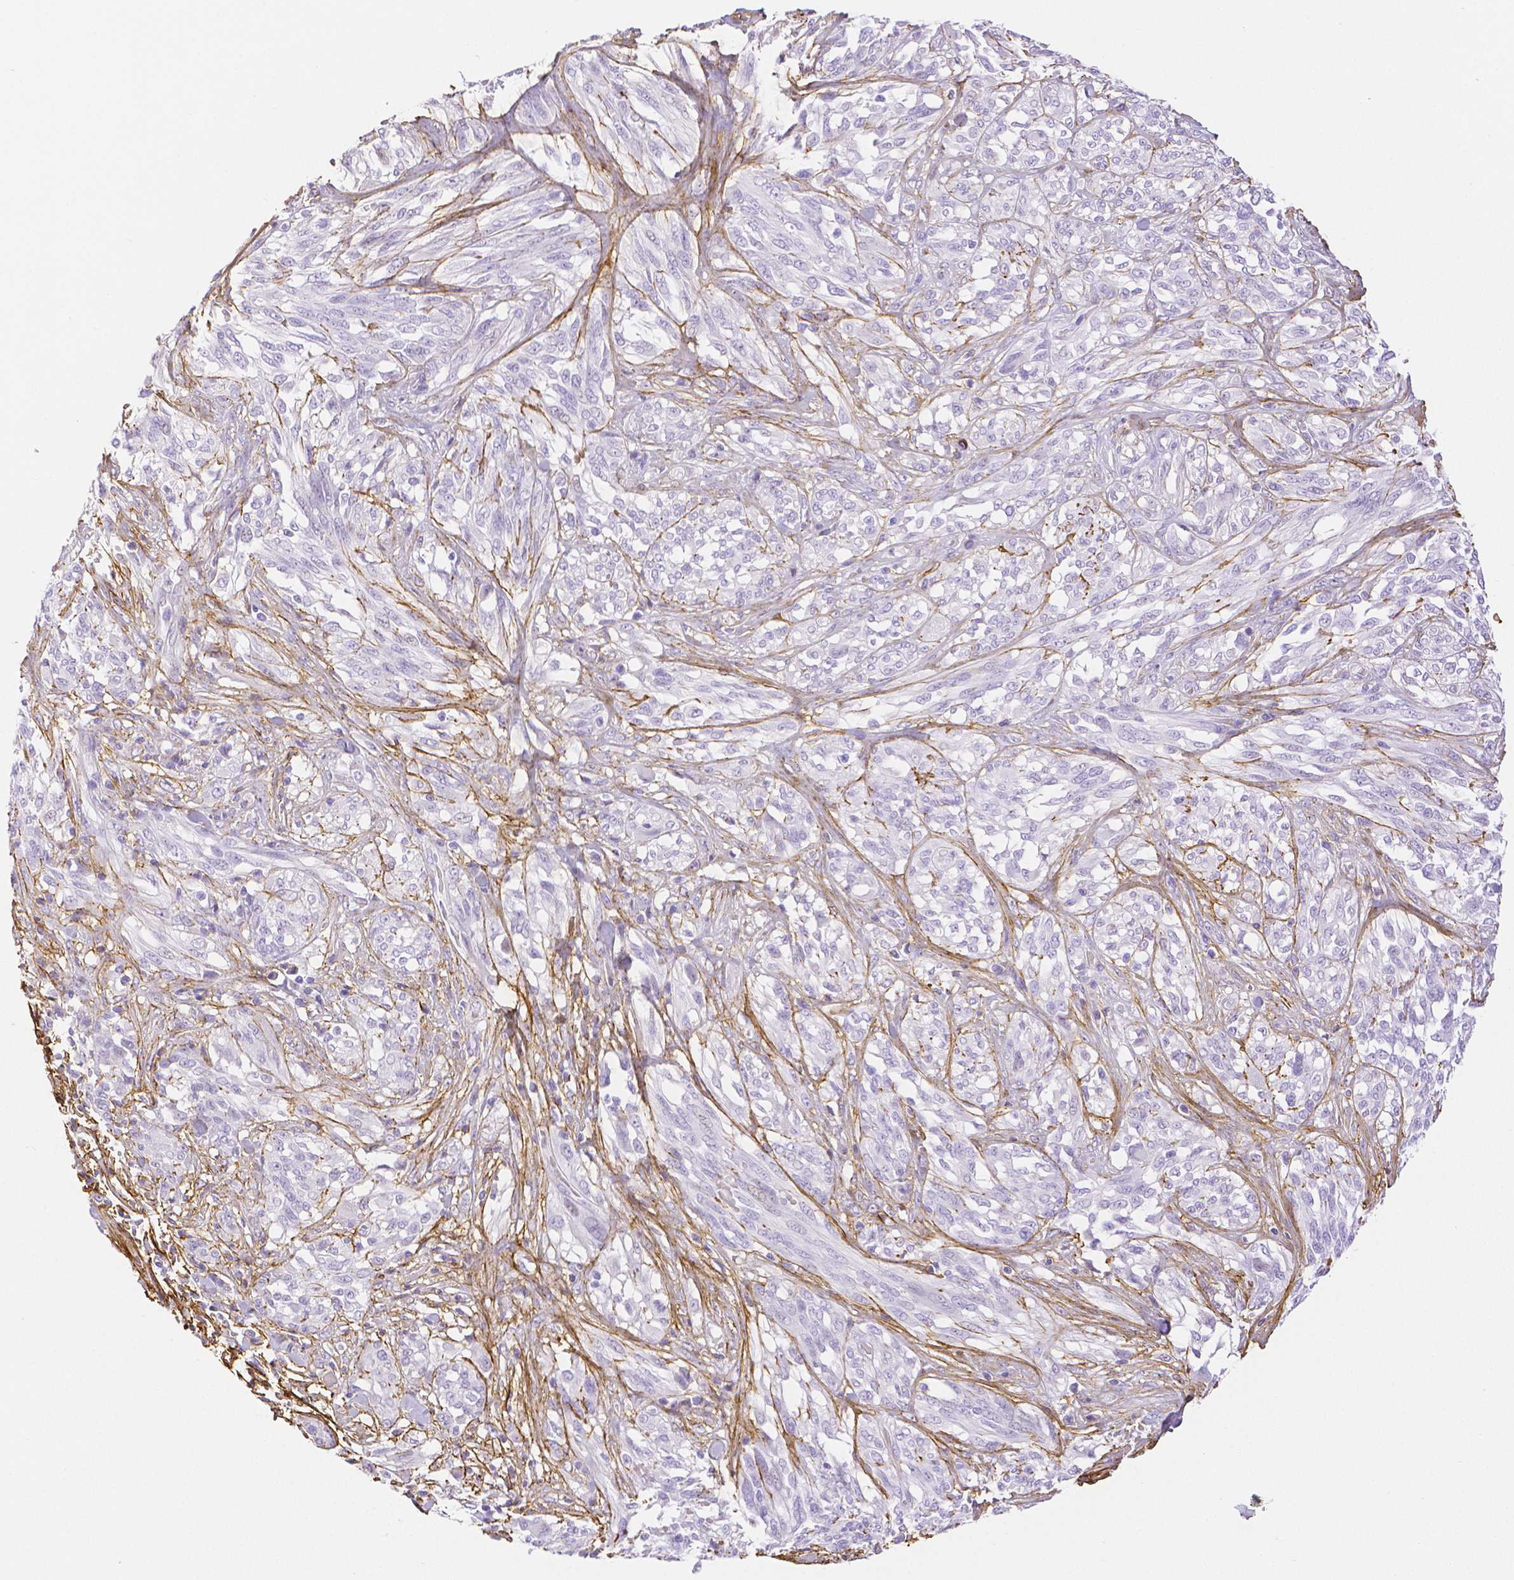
{"staining": {"intensity": "negative", "quantity": "none", "location": "none"}, "tissue": "melanoma", "cell_type": "Tumor cells", "image_type": "cancer", "snomed": [{"axis": "morphology", "description": "Malignant melanoma, NOS"}, {"axis": "topography", "description": "Skin"}], "caption": "This is an immunohistochemistry (IHC) image of malignant melanoma. There is no staining in tumor cells.", "gene": "FBN1", "patient": {"sex": "female", "age": 91}}